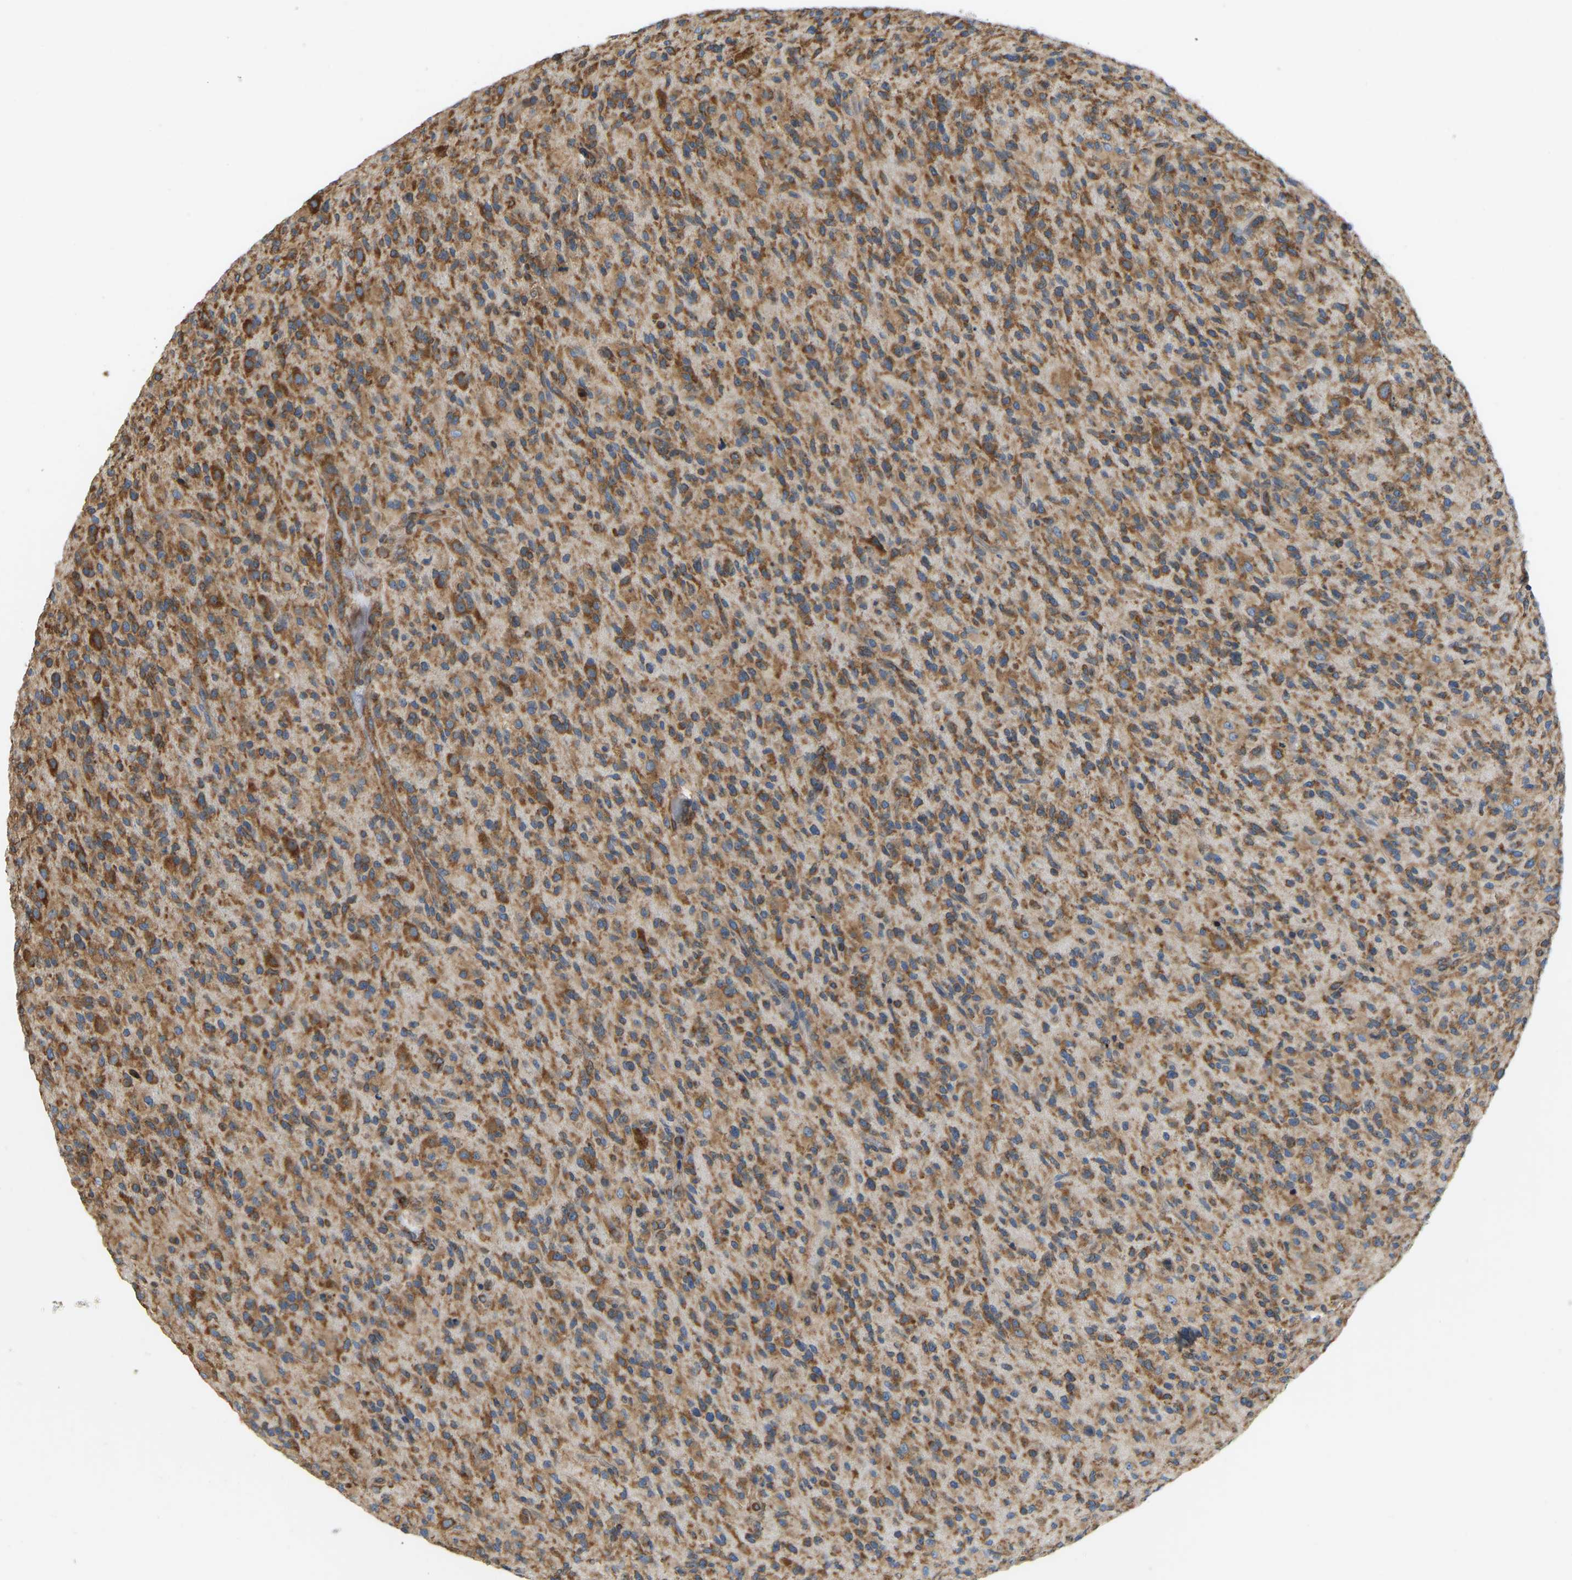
{"staining": {"intensity": "moderate", "quantity": ">75%", "location": "cytoplasmic/membranous"}, "tissue": "glioma", "cell_type": "Tumor cells", "image_type": "cancer", "snomed": [{"axis": "morphology", "description": "Glioma, malignant, High grade"}, {"axis": "topography", "description": "Brain"}], "caption": "The histopathology image exhibits immunohistochemical staining of high-grade glioma (malignant). There is moderate cytoplasmic/membranous positivity is seen in approximately >75% of tumor cells.", "gene": "RPS6KB2", "patient": {"sex": "male", "age": 71}}